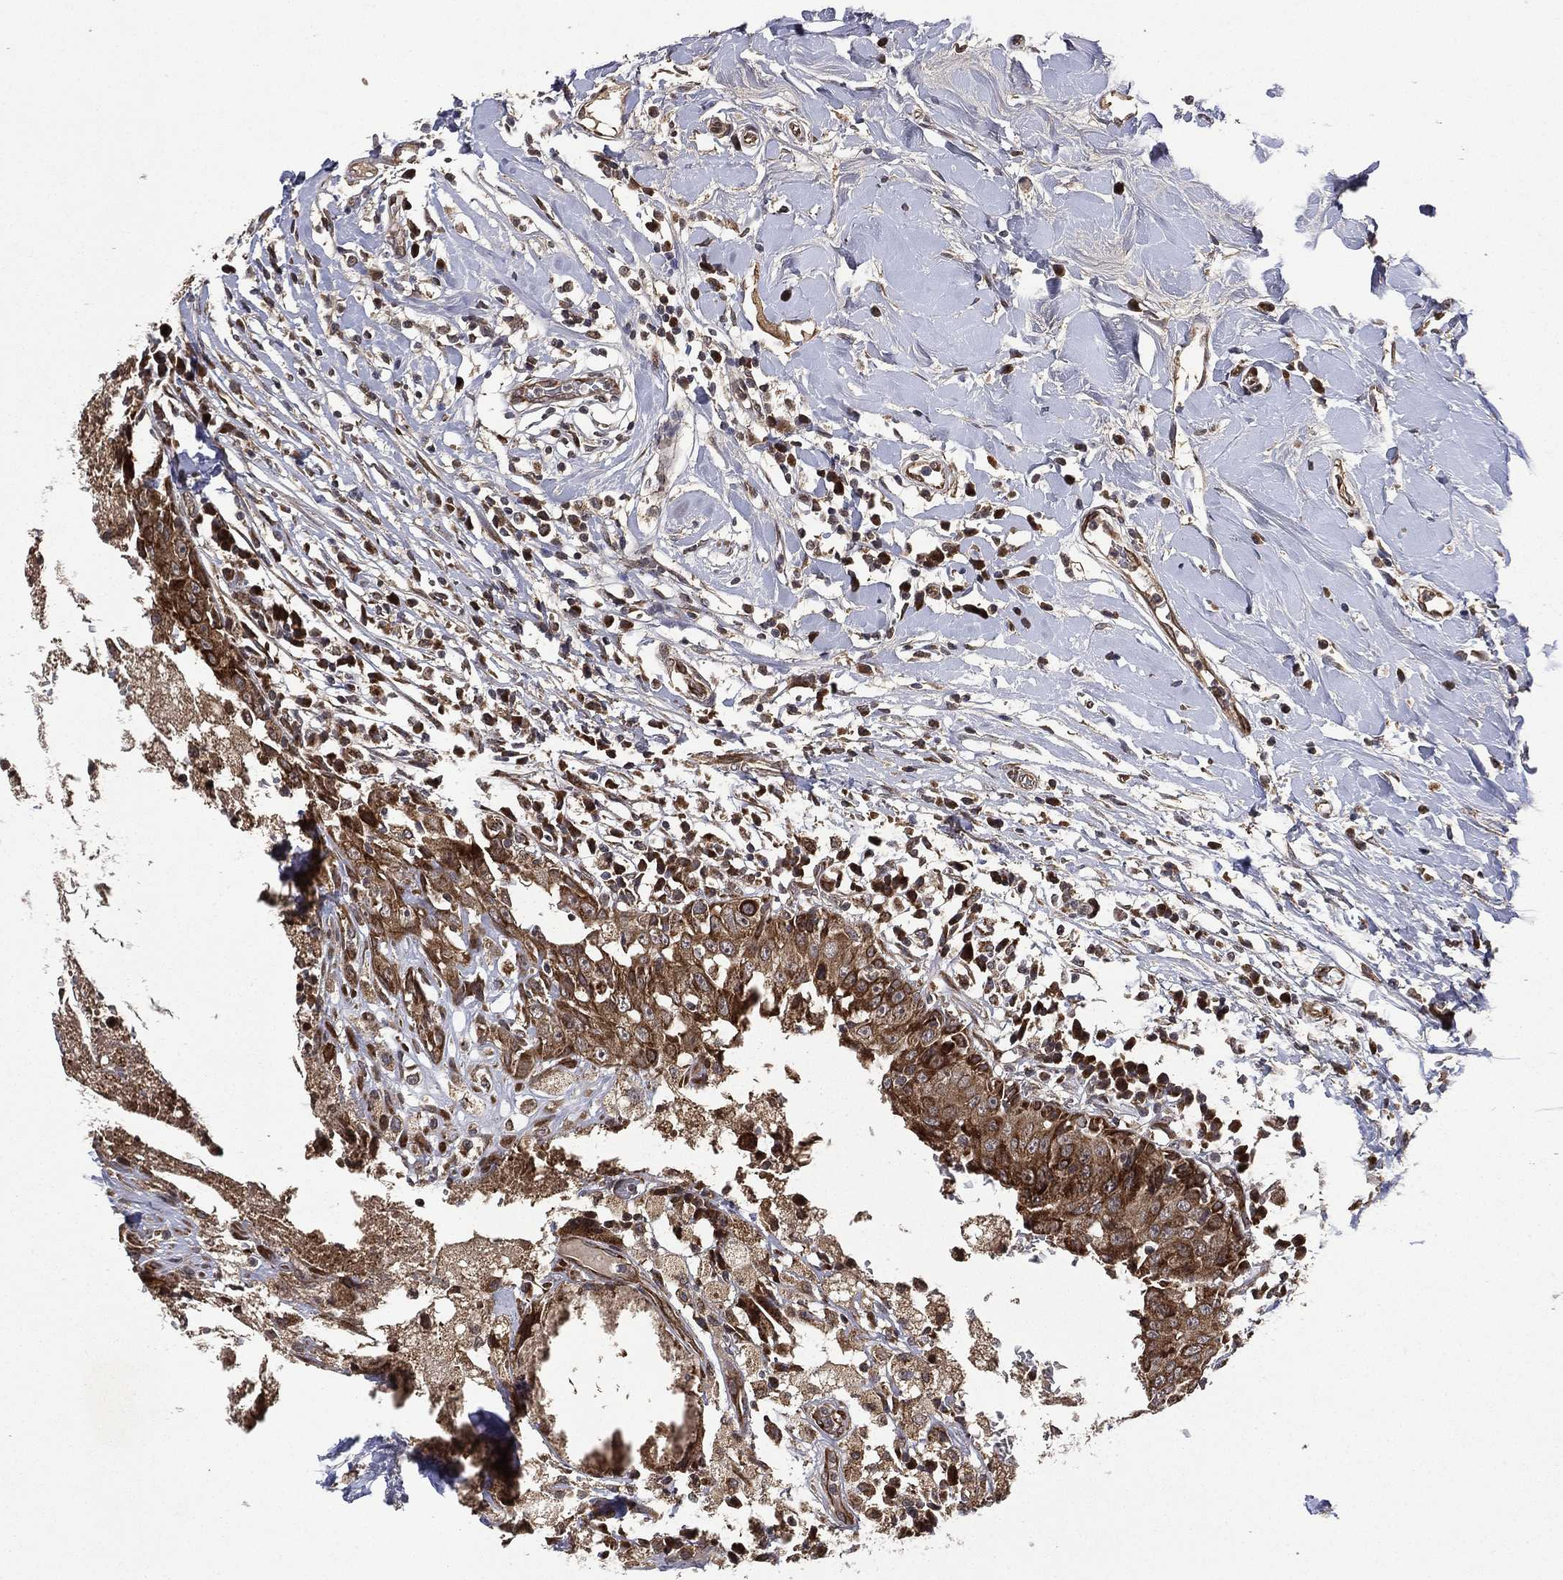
{"staining": {"intensity": "strong", "quantity": "25%-75%", "location": "cytoplasmic/membranous"}, "tissue": "breast cancer", "cell_type": "Tumor cells", "image_type": "cancer", "snomed": [{"axis": "morphology", "description": "Duct carcinoma"}, {"axis": "topography", "description": "Breast"}], "caption": "This micrograph exhibits IHC staining of human breast cancer, with high strong cytoplasmic/membranous staining in approximately 25%-75% of tumor cells.", "gene": "RAB11FIP4", "patient": {"sex": "female", "age": 27}}